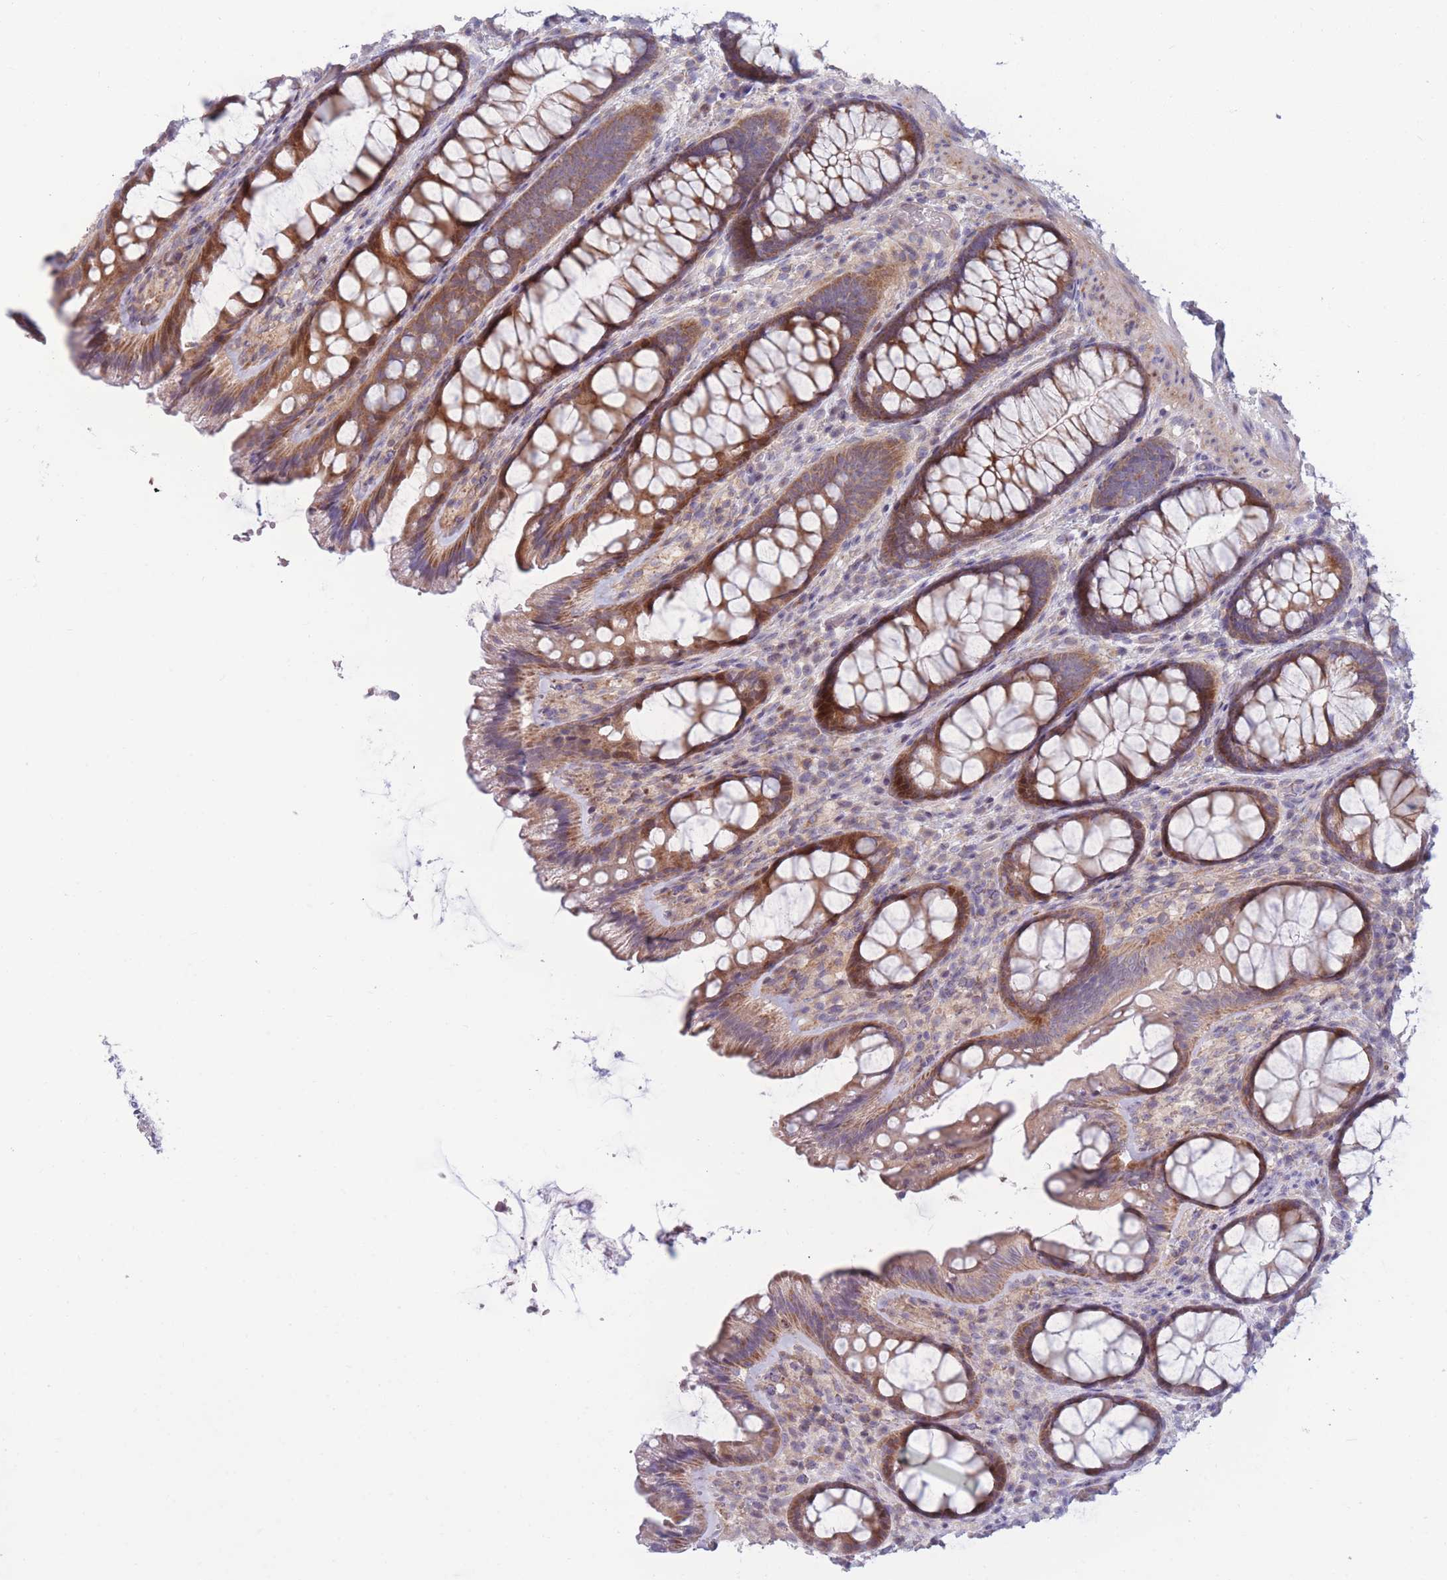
{"staining": {"intensity": "negative", "quantity": "none", "location": "none"}, "tissue": "colon", "cell_type": "Endothelial cells", "image_type": "normal", "snomed": [{"axis": "morphology", "description": "Normal tissue, NOS"}, {"axis": "topography", "description": "Colon"}], "caption": "This is a photomicrograph of IHC staining of normal colon, which shows no positivity in endothelial cells. The staining is performed using DAB (3,3'-diaminobenzidine) brown chromogen with nuclei counter-stained in using hematoxylin.", "gene": "PDE4A", "patient": {"sex": "male", "age": 46}}